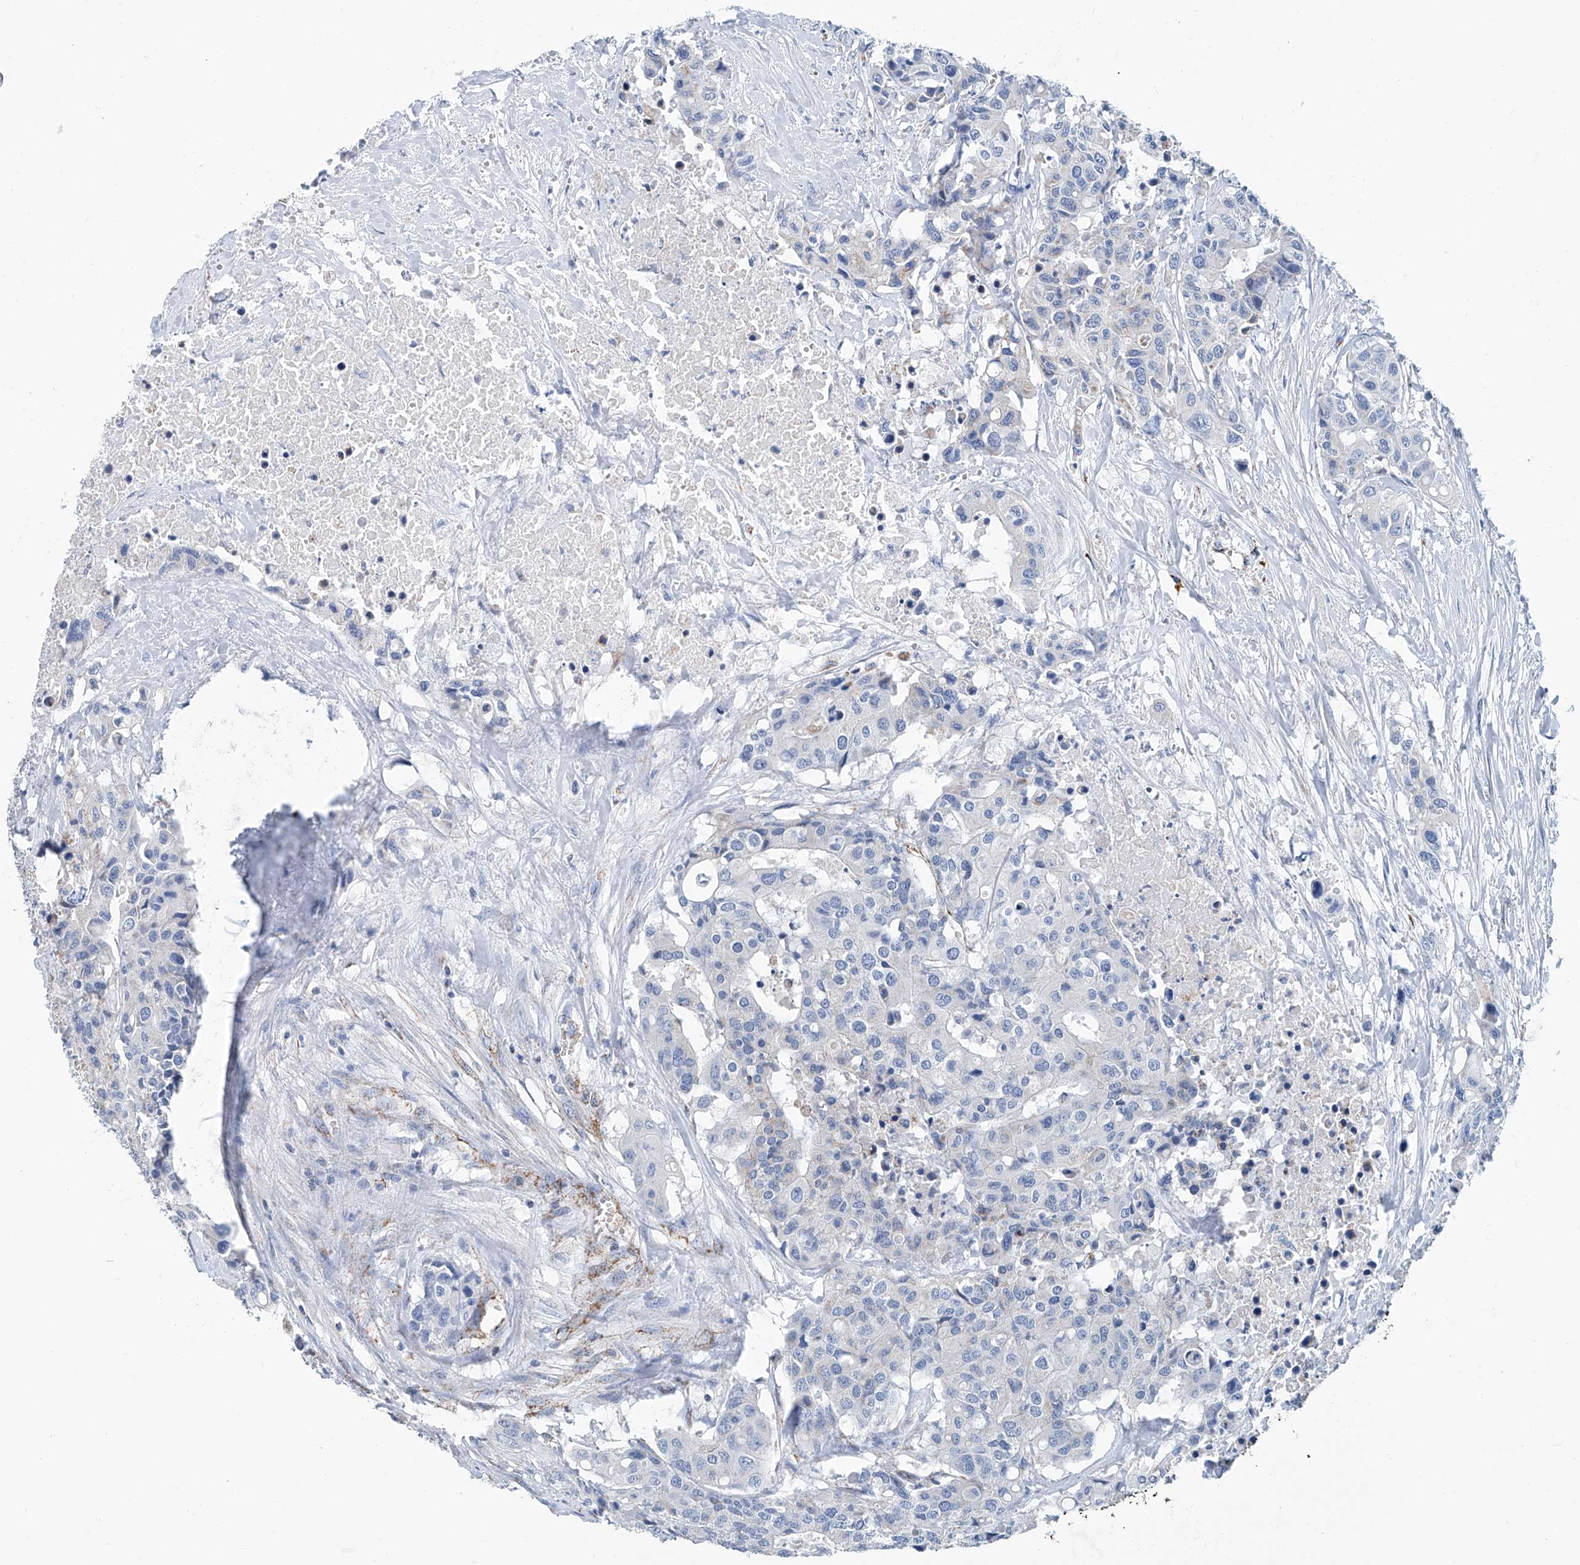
{"staining": {"intensity": "negative", "quantity": "none", "location": "none"}, "tissue": "colorectal cancer", "cell_type": "Tumor cells", "image_type": "cancer", "snomed": [{"axis": "morphology", "description": "Adenocarcinoma, NOS"}, {"axis": "topography", "description": "Colon"}], "caption": "An IHC photomicrograph of adenocarcinoma (colorectal) is shown. There is no staining in tumor cells of adenocarcinoma (colorectal).", "gene": "MT-ND1", "patient": {"sex": "male", "age": 77}}